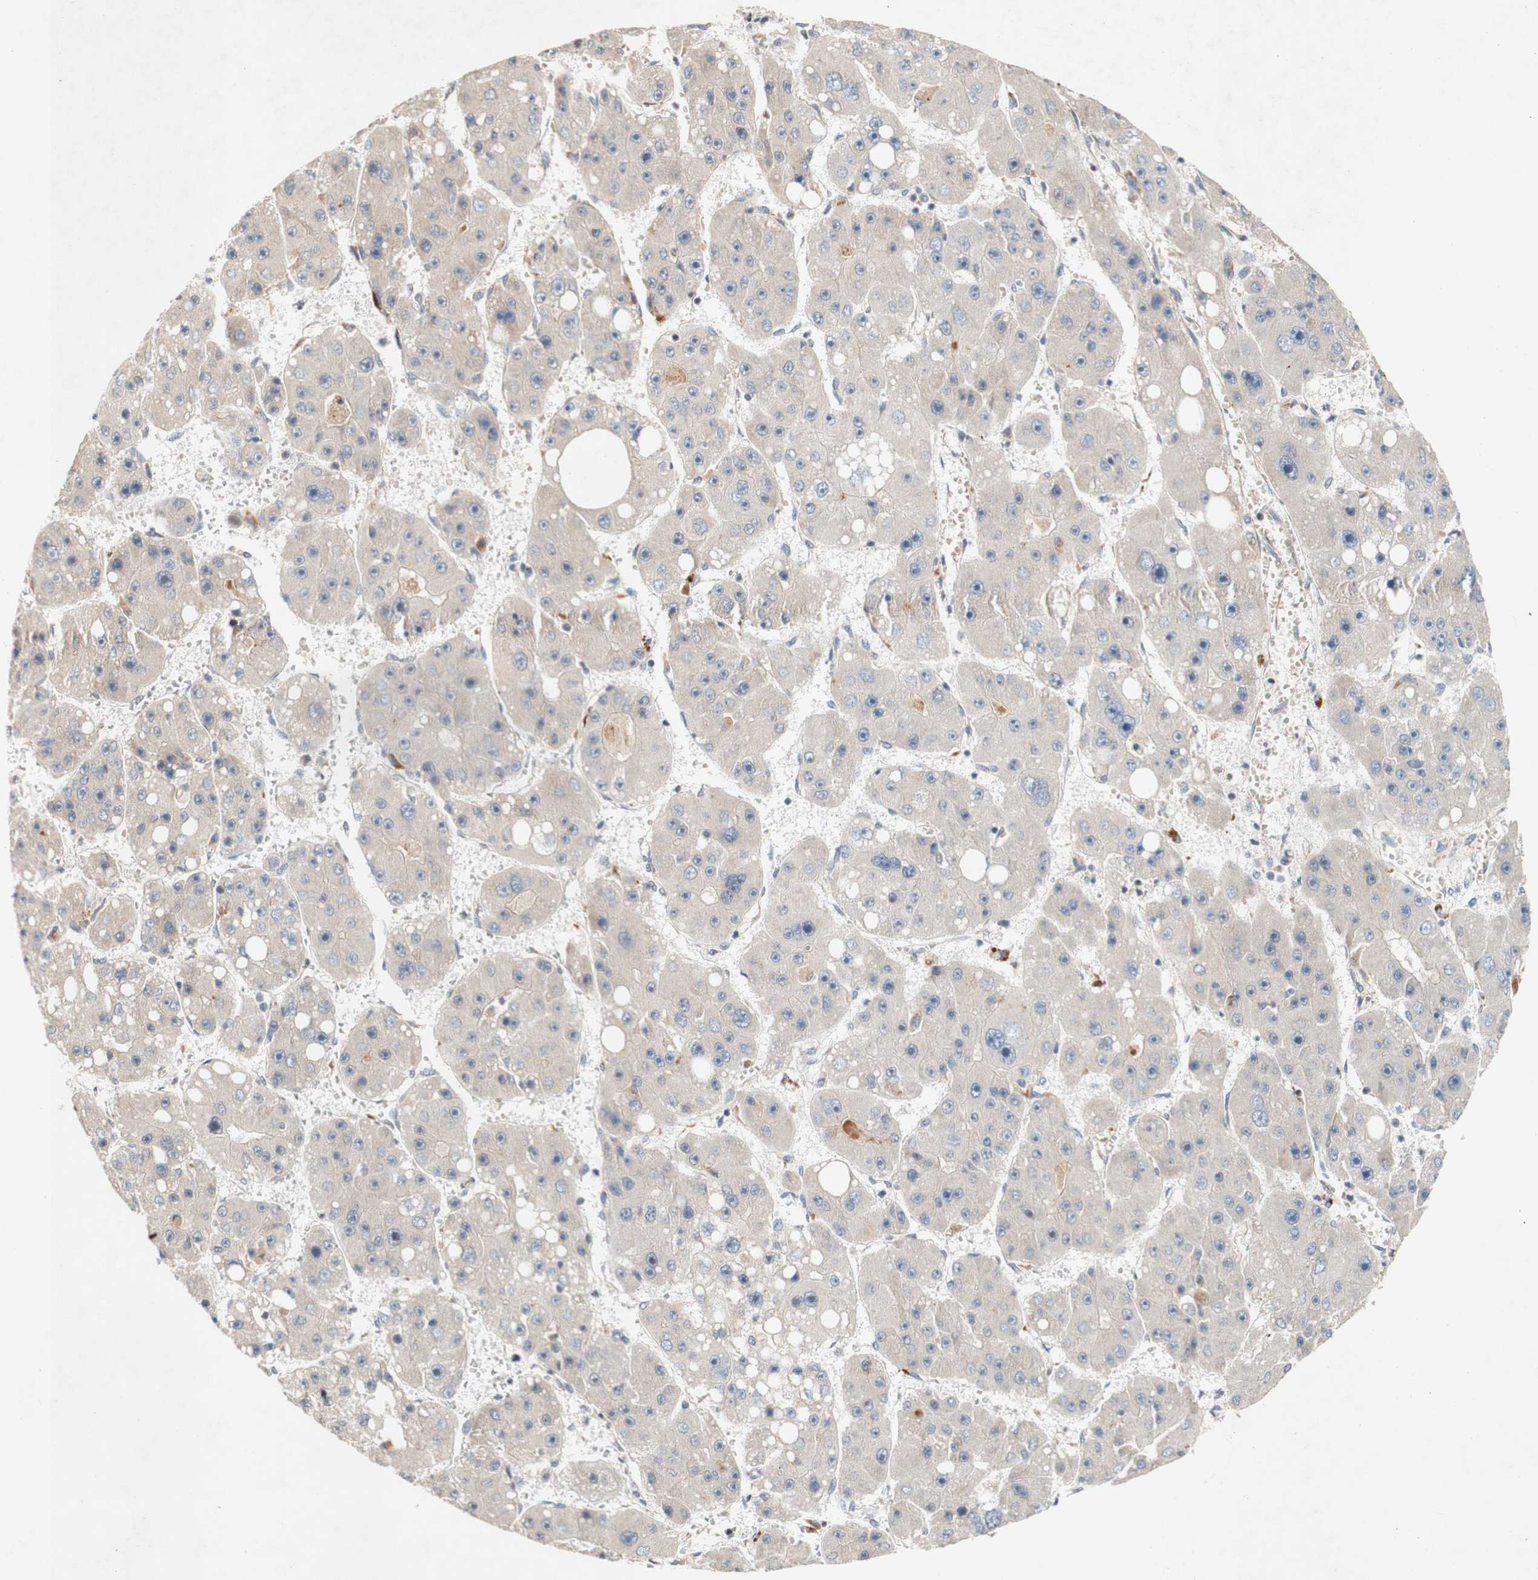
{"staining": {"intensity": "moderate", "quantity": ">75%", "location": "cytoplasmic/membranous"}, "tissue": "liver cancer", "cell_type": "Tumor cells", "image_type": "cancer", "snomed": [{"axis": "morphology", "description": "Carcinoma, Hepatocellular, NOS"}, {"axis": "topography", "description": "Liver"}], "caption": "The photomicrograph exhibits staining of liver cancer (hepatocellular carcinoma), revealing moderate cytoplasmic/membranous protein expression (brown color) within tumor cells.", "gene": "PIN1", "patient": {"sex": "female", "age": 61}}